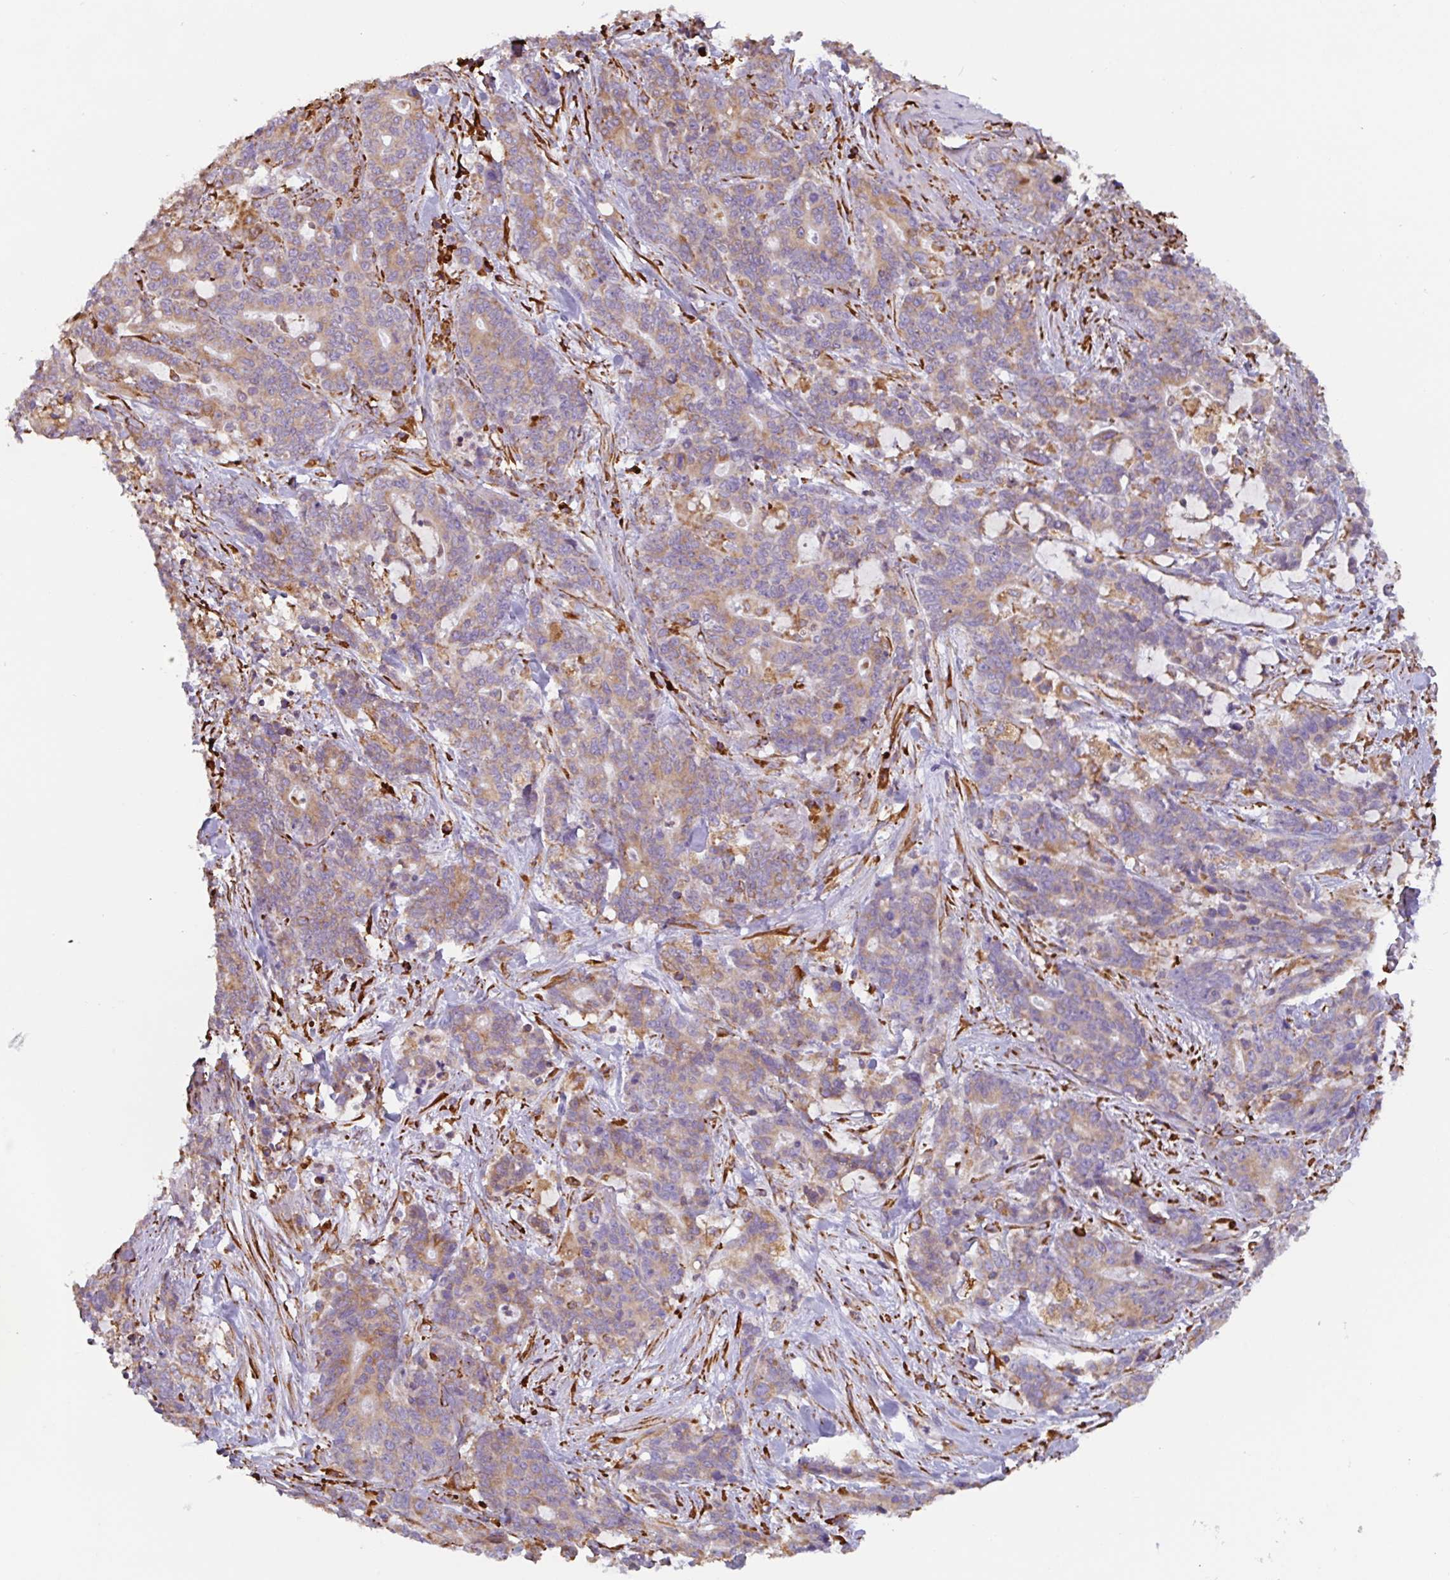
{"staining": {"intensity": "weak", "quantity": ">75%", "location": "cytoplasmic/membranous"}, "tissue": "stomach cancer", "cell_type": "Tumor cells", "image_type": "cancer", "snomed": [{"axis": "morphology", "description": "Normal tissue, NOS"}, {"axis": "morphology", "description": "Adenocarcinoma, NOS"}, {"axis": "topography", "description": "Stomach"}], "caption": "IHC image of stomach cancer (adenocarcinoma) stained for a protein (brown), which displays low levels of weak cytoplasmic/membranous staining in about >75% of tumor cells.", "gene": "DOK4", "patient": {"sex": "female", "age": 64}}